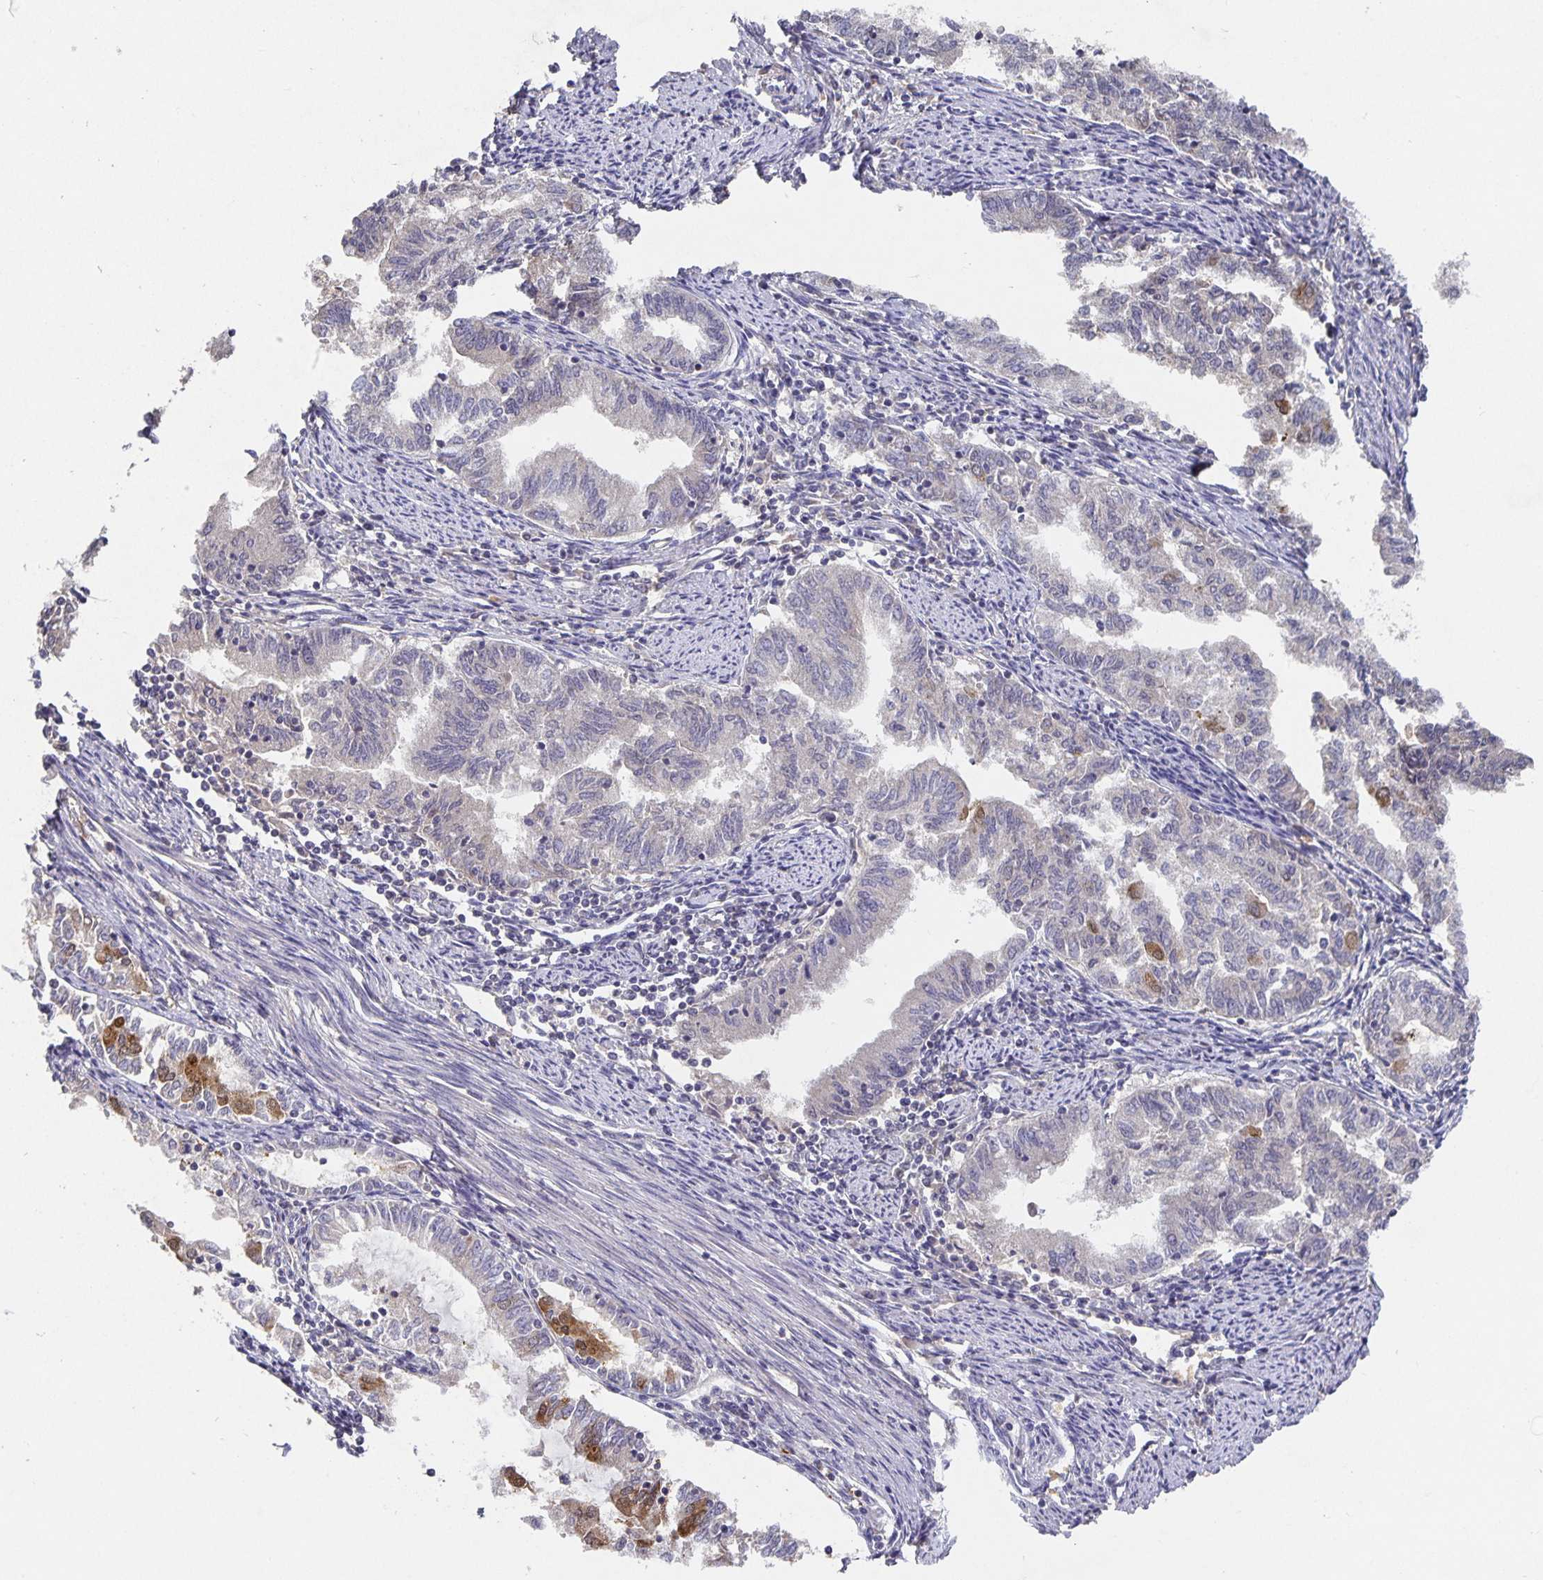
{"staining": {"intensity": "moderate", "quantity": "<25%", "location": "cytoplasmic/membranous"}, "tissue": "endometrial cancer", "cell_type": "Tumor cells", "image_type": "cancer", "snomed": [{"axis": "morphology", "description": "Adenocarcinoma, NOS"}, {"axis": "topography", "description": "Endometrium"}], "caption": "Immunohistochemistry of human endometrial adenocarcinoma displays low levels of moderate cytoplasmic/membranous positivity in approximately <25% of tumor cells. The protein is shown in brown color, while the nuclei are stained blue.", "gene": "HEPN1", "patient": {"sex": "female", "age": 79}}